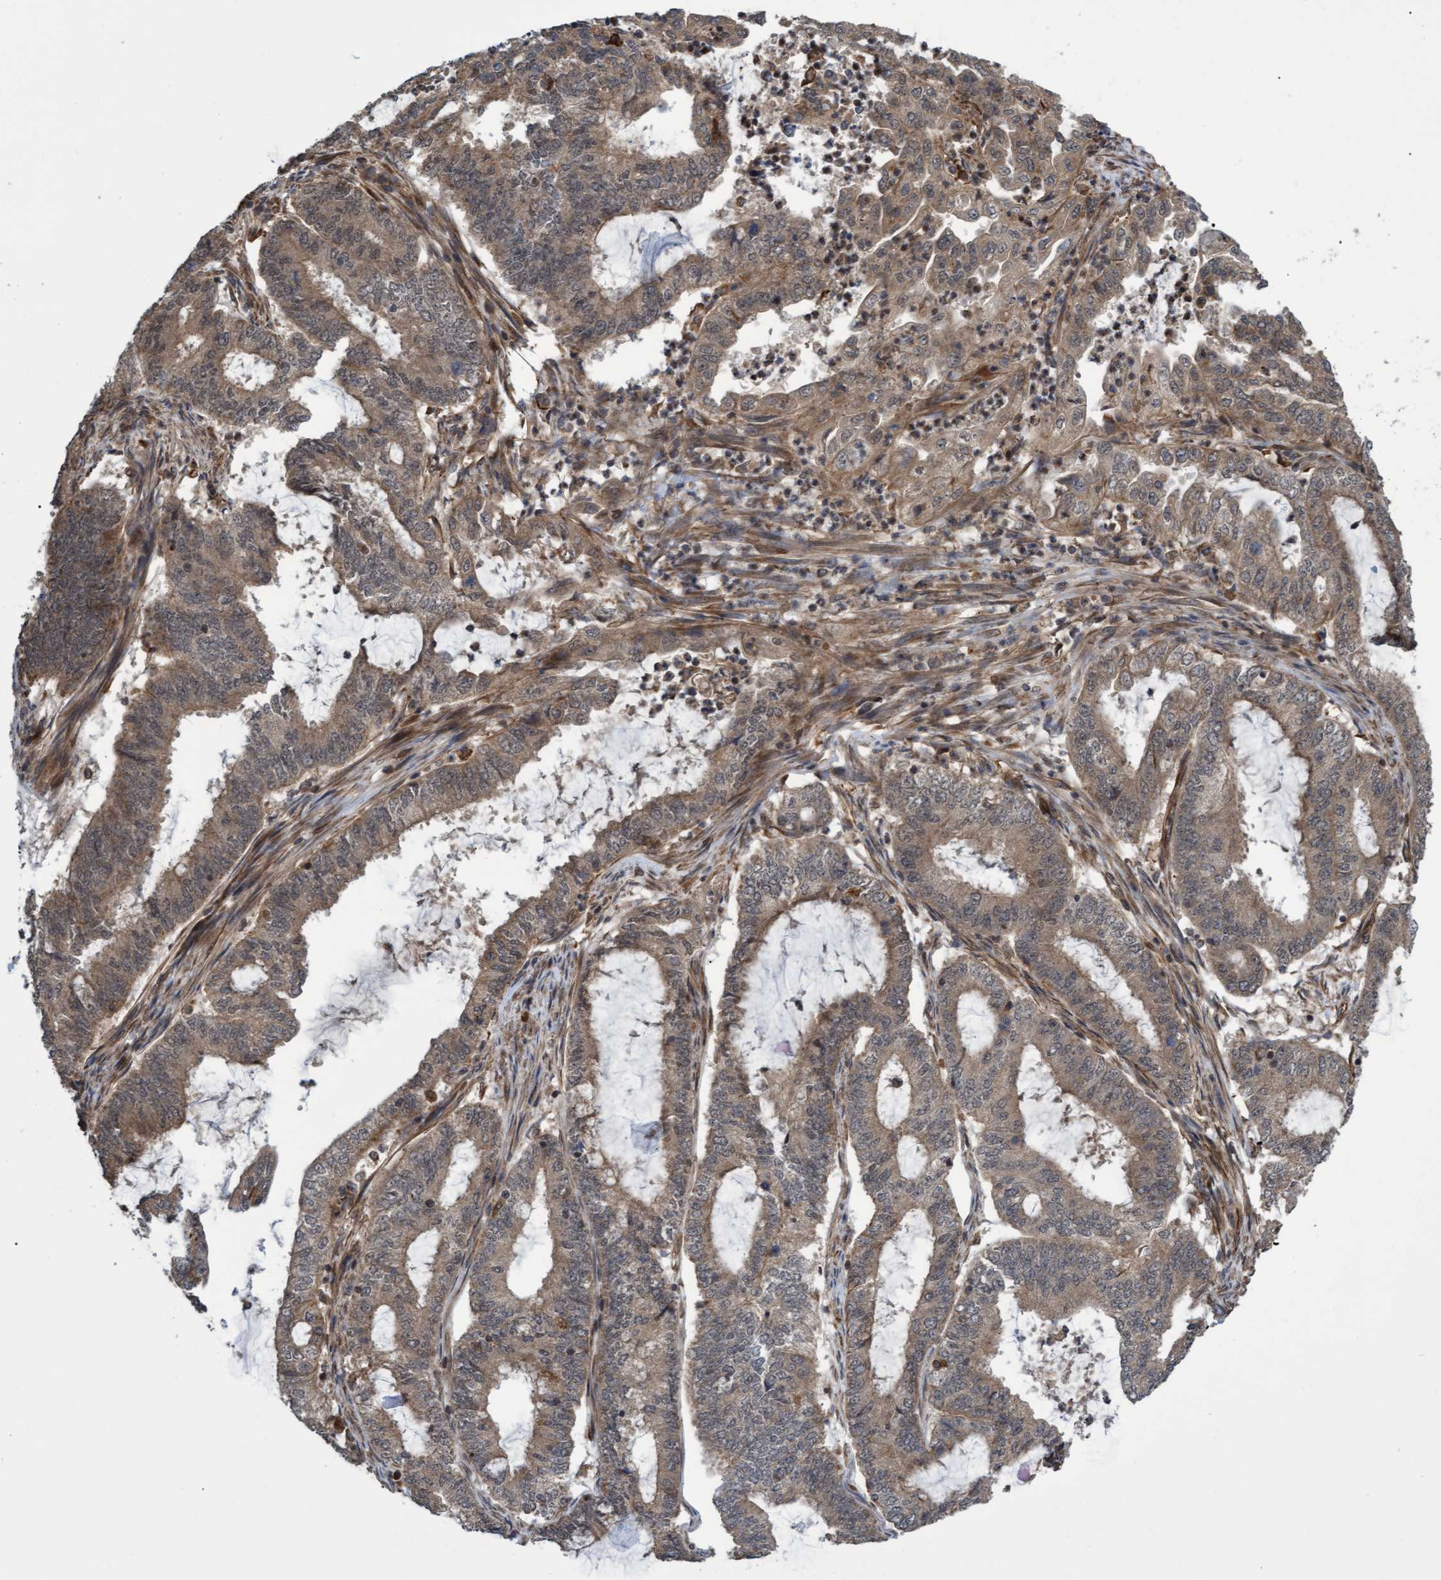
{"staining": {"intensity": "moderate", "quantity": ">75%", "location": "cytoplasmic/membranous"}, "tissue": "endometrial cancer", "cell_type": "Tumor cells", "image_type": "cancer", "snomed": [{"axis": "morphology", "description": "Adenocarcinoma, NOS"}, {"axis": "topography", "description": "Endometrium"}], "caption": "The histopathology image reveals a brown stain indicating the presence of a protein in the cytoplasmic/membranous of tumor cells in endometrial adenocarcinoma. The protein is stained brown, and the nuclei are stained in blue (DAB IHC with brightfield microscopy, high magnification).", "gene": "TNFRSF10B", "patient": {"sex": "female", "age": 51}}